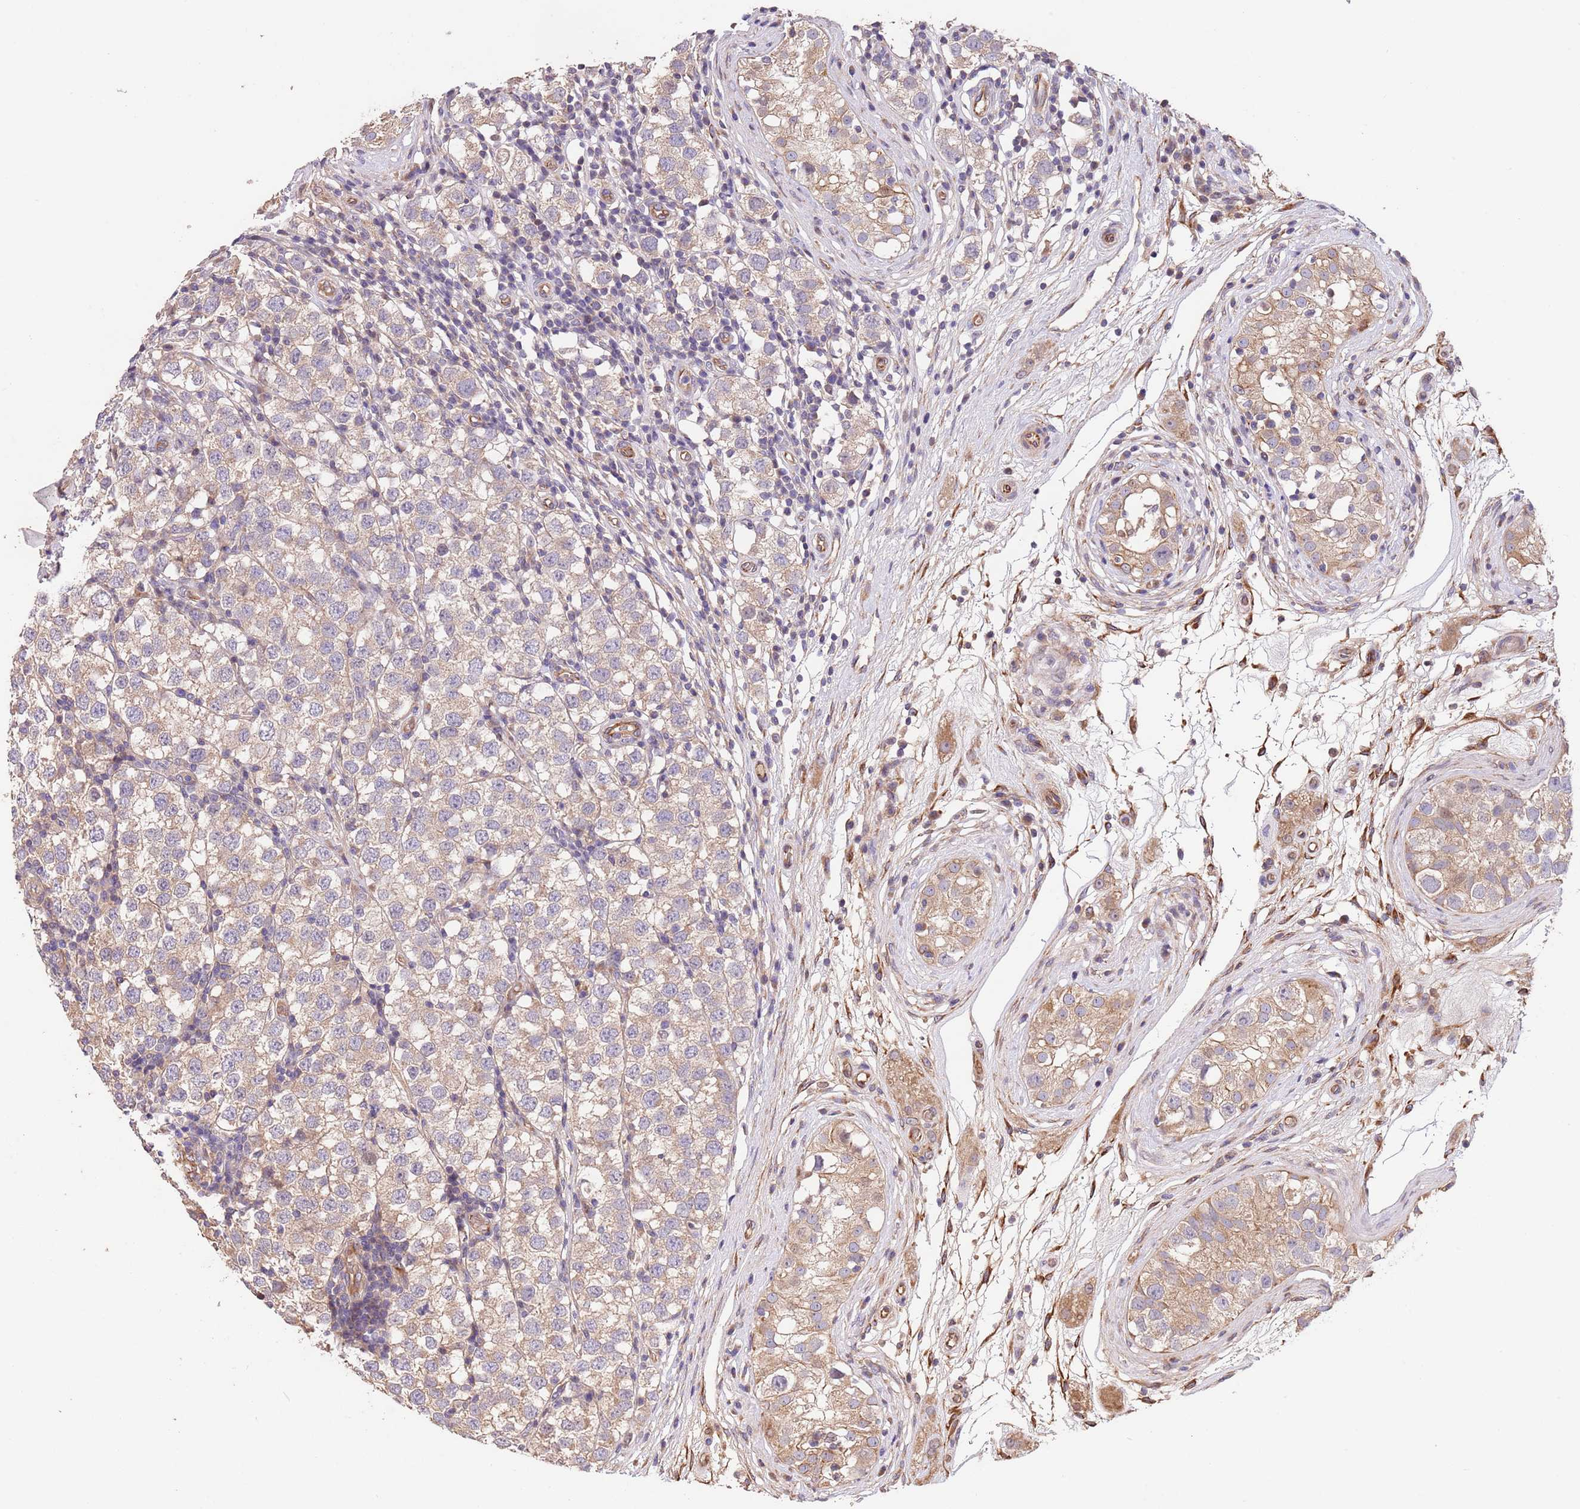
{"staining": {"intensity": "weak", "quantity": ">75%", "location": "cytoplasmic/membranous"}, "tissue": "testis cancer", "cell_type": "Tumor cells", "image_type": "cancer", "snomed": [{"axis": "morphology", "description": "Seminoma, NOS"}, {"axis": "topography", "description": "Testis"}], "caption": "Immunohistochemistry (IHC) histopathology image of testis cancer (seminoma) stained for a protein (brown), which reveals low levels of weak cytoplasmic/membranous expression in approximately >75% of tumor cells.", "gene": "FAM89B", "patient": {"sex": "male", "age": 34}}